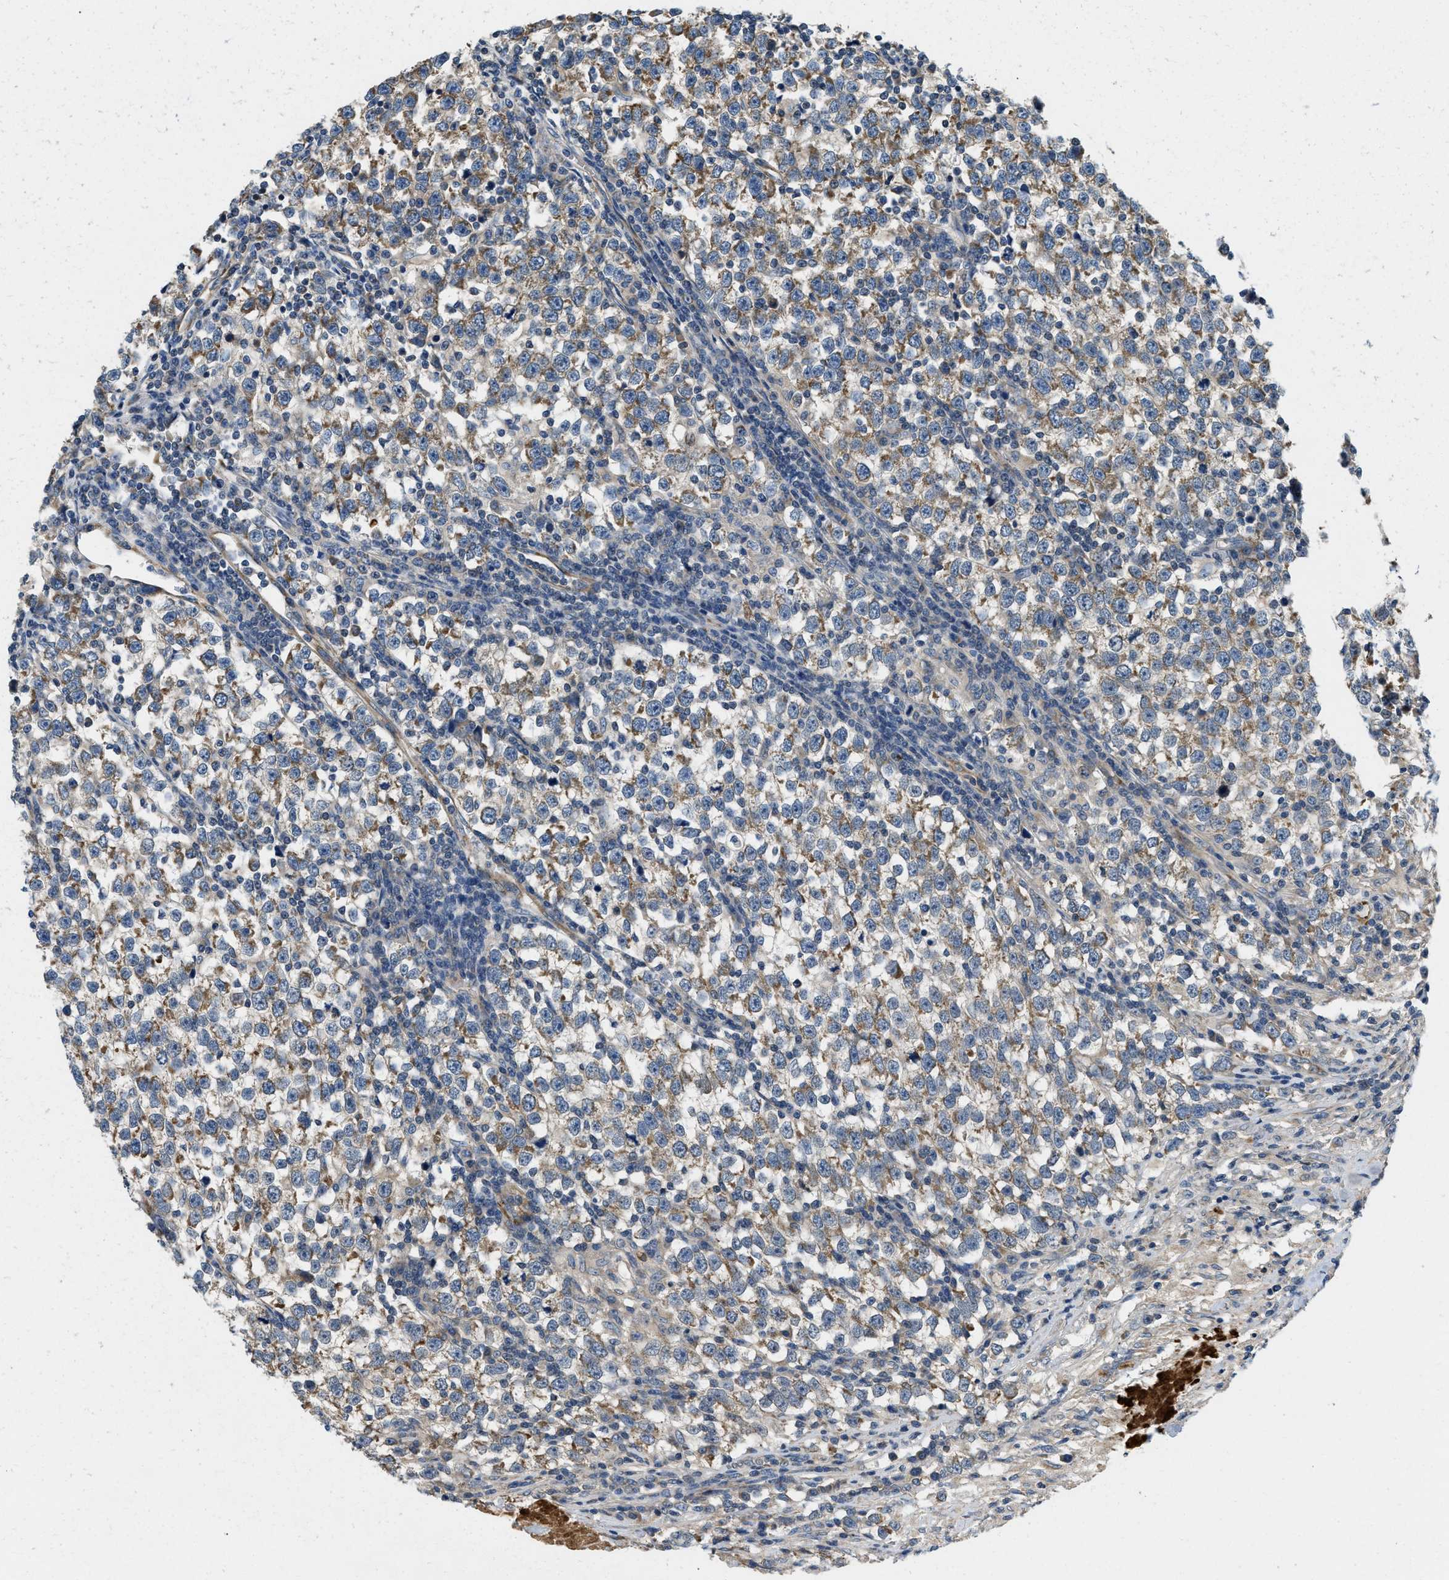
{"staining": {"intensity": "moderate", "quantity": ">75%", "location": "cytoplasmic/membranous"}, "tissue": "testis cancer", "cell_type": "Tumor cells", "image_type": "cancer", "snomed": [{"axis": "morphology", "description": "Normal tissue, NOS"}, {"axis": "morphology", "description": "Seminoma, NOS"}, {"axis": "topography", "description": "Testis"}], "caption": "Protein staining exhibits moderate cytoplasmic/membranous expression in approximately >75% of tumor cells in testis seminoma. The protein of interest is shown in brown color, while the nuclei are stained blue.", "gene": "ZNF599", "patient": {"sex": "male", "age": 43}}